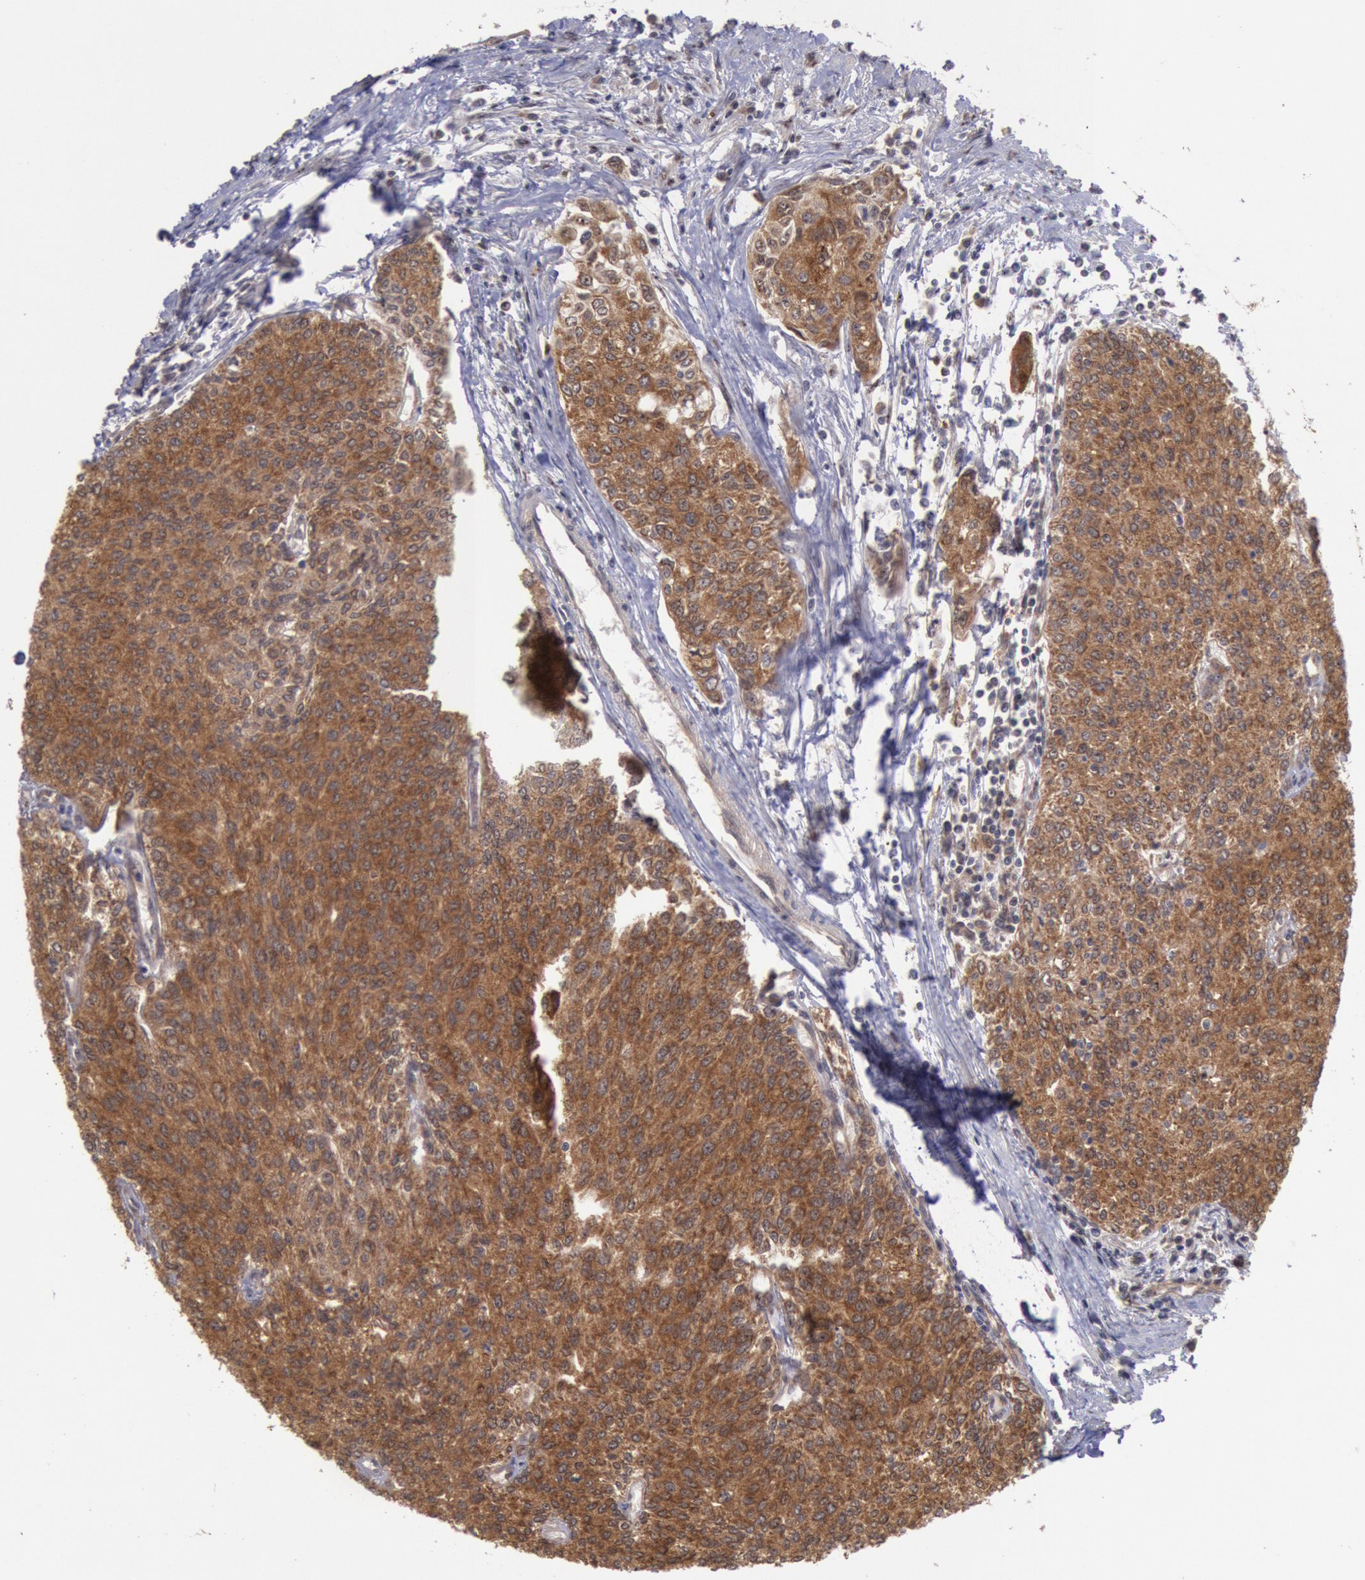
{"staining": {"intensity": "strong", "quantity": ">75%", "location": "cytoplasmic/membranous,nuclear"}, "tissue": "urothelial cancer", "cell_type": "Tumor cells", "image_type": "cancer", "snomed": [{"axis": "morphology", "description": "Urothelial carcinoma, Low grade"}, {"axis": "topography", "description": "Urinary bladder"}], "caption": "A photomicrograph showing strong cytoplasmic/membranous and nuclear expression in about >75% of tumor cells in urothelial cancer, as visualized by brown immunohistochemical staining.", "gene": "STX17", "patient": {"sex": "female", "age": 73}}